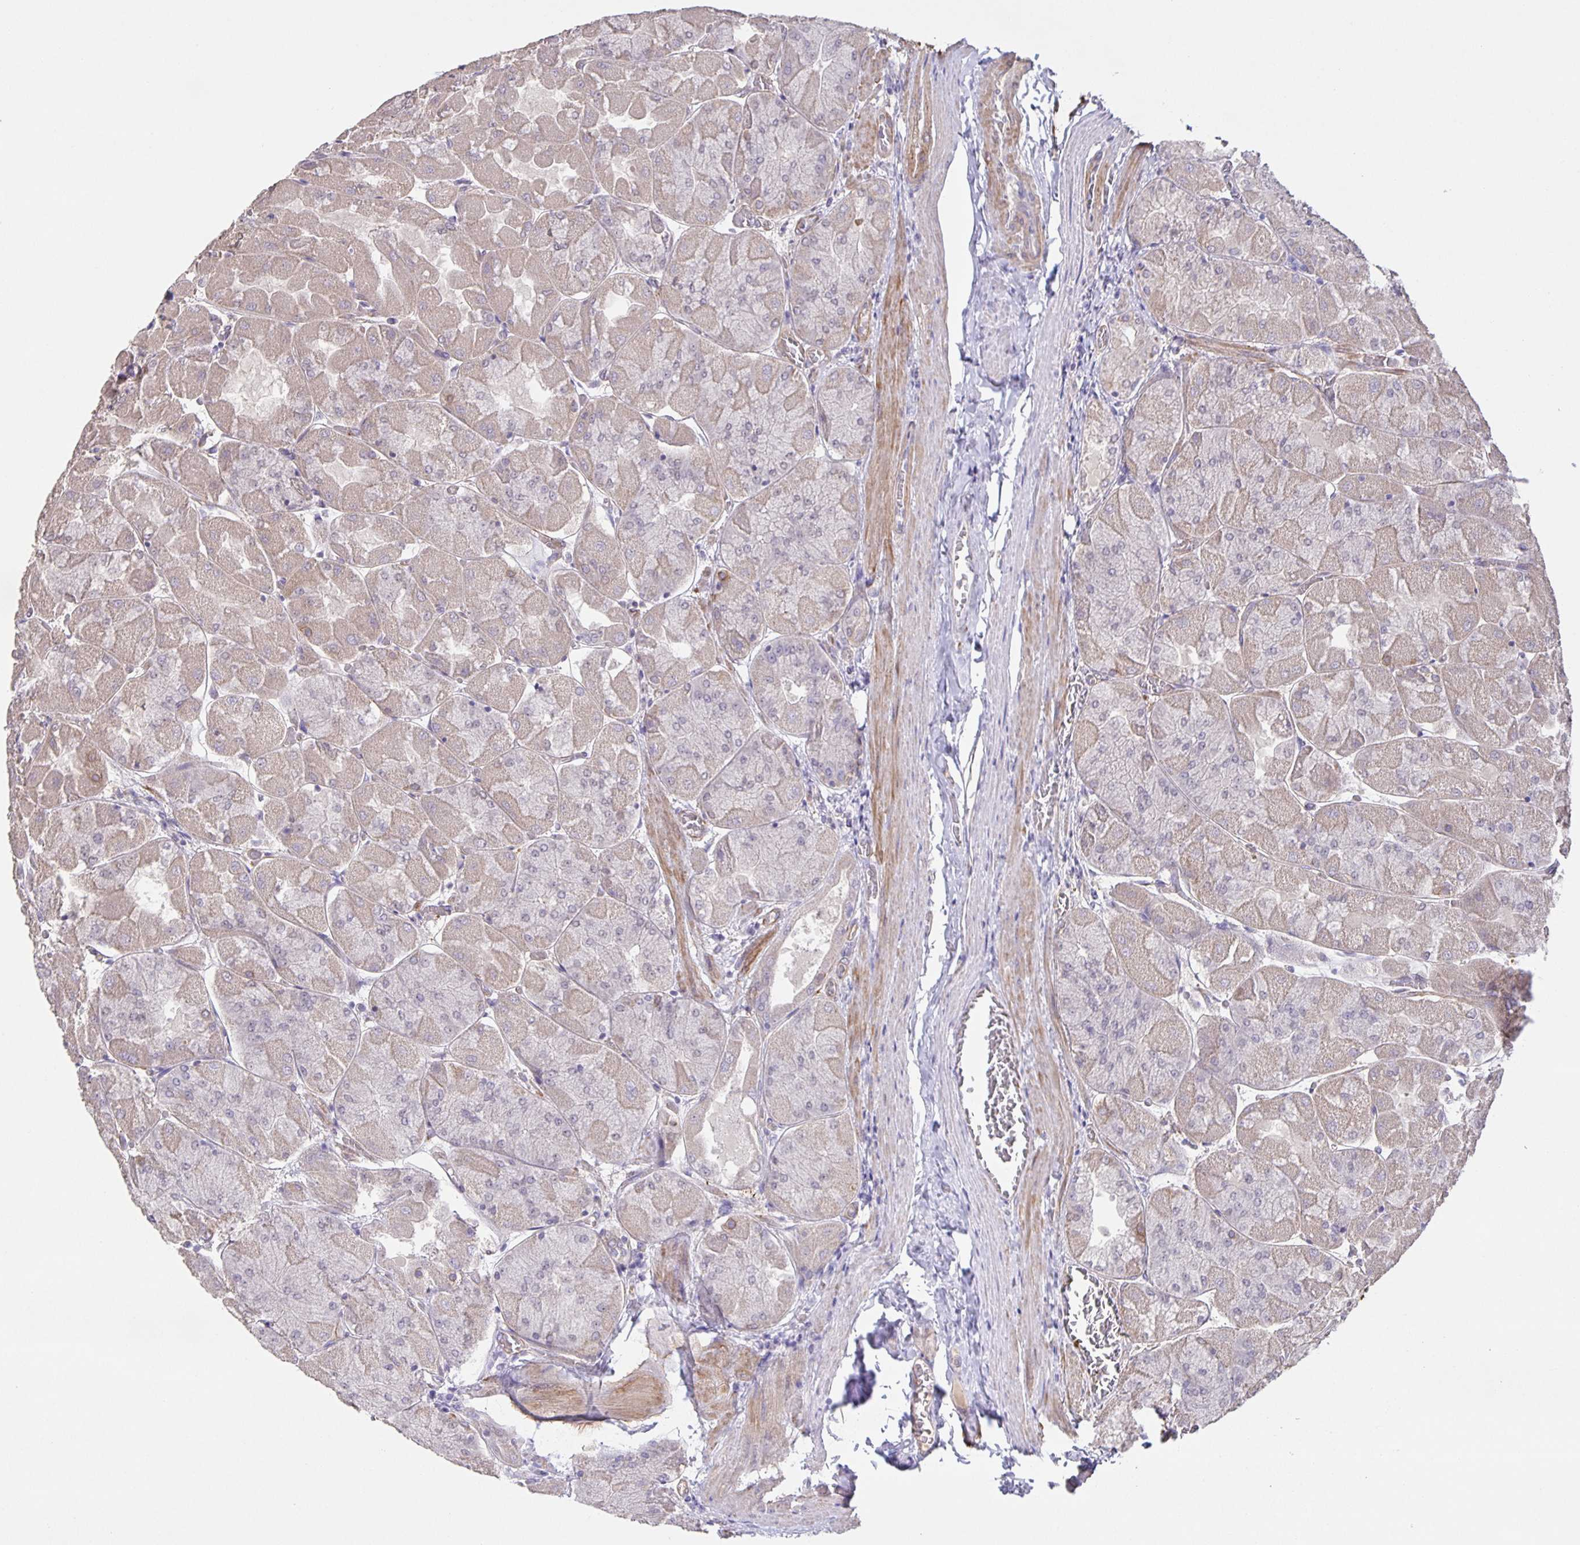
{"staining": {"intensity": "weak", "quantity": "<25%", "location": "cytoplasmic/membranous"}, "tissue": "stomach", "cell_type": "Glandular cells", "image_type": "normal", "snomed": [{"axis": "morphology", "description": "Normal tissue, NOS"}, {"axis": "topography", "description": "Stomach"}], "caption": "Photomicrograph shows no significant protein staining in glandular cells of unremarkable stomach. The staining is performed using DAB brown chromogen with nuclei counter-stained in using hematoxylin.", "gene": "SRCIN1", "patient": {"sex": "female", "age": 61}}